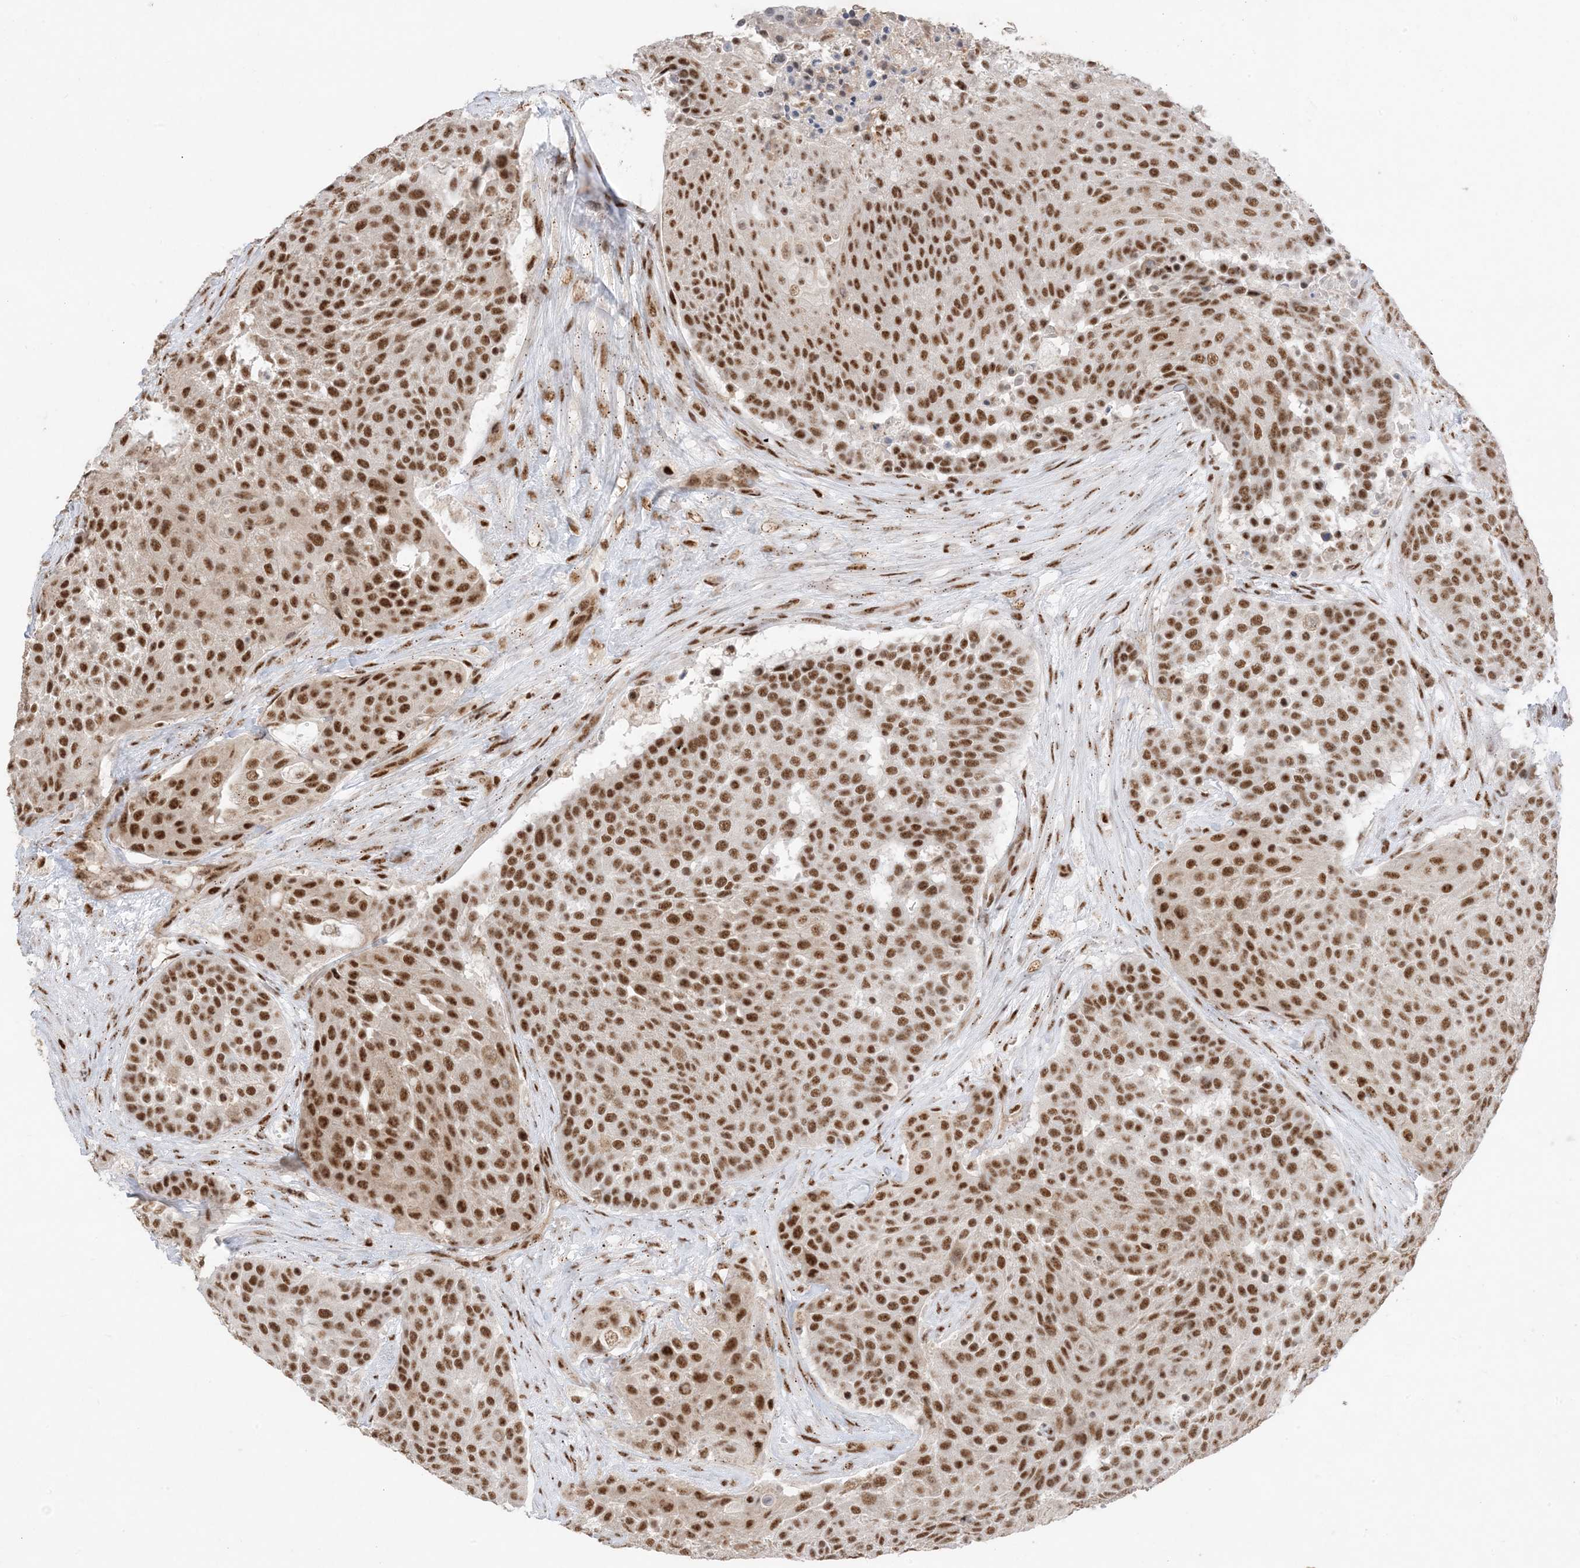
{"staining": {"intensity": "strong", "quantity": ">75%", "location": "nuclear"}, "tissue": "urothelial cancer", "cell_type": "Tumor cells", "image_type": "cancer", "snomed": [{"axis": "morphology", "description": "Urothelial carcinoma, High grade"}, {"axis": "topography", "description": "Urinary bladder"}], "caption": "Protein expression analysis of human urothelial cancer reveals strong nuclear expression in approximately >75% of tumor cells.", "gene": "SF3A3", "patient": {"sex": "female", "age": 63}}